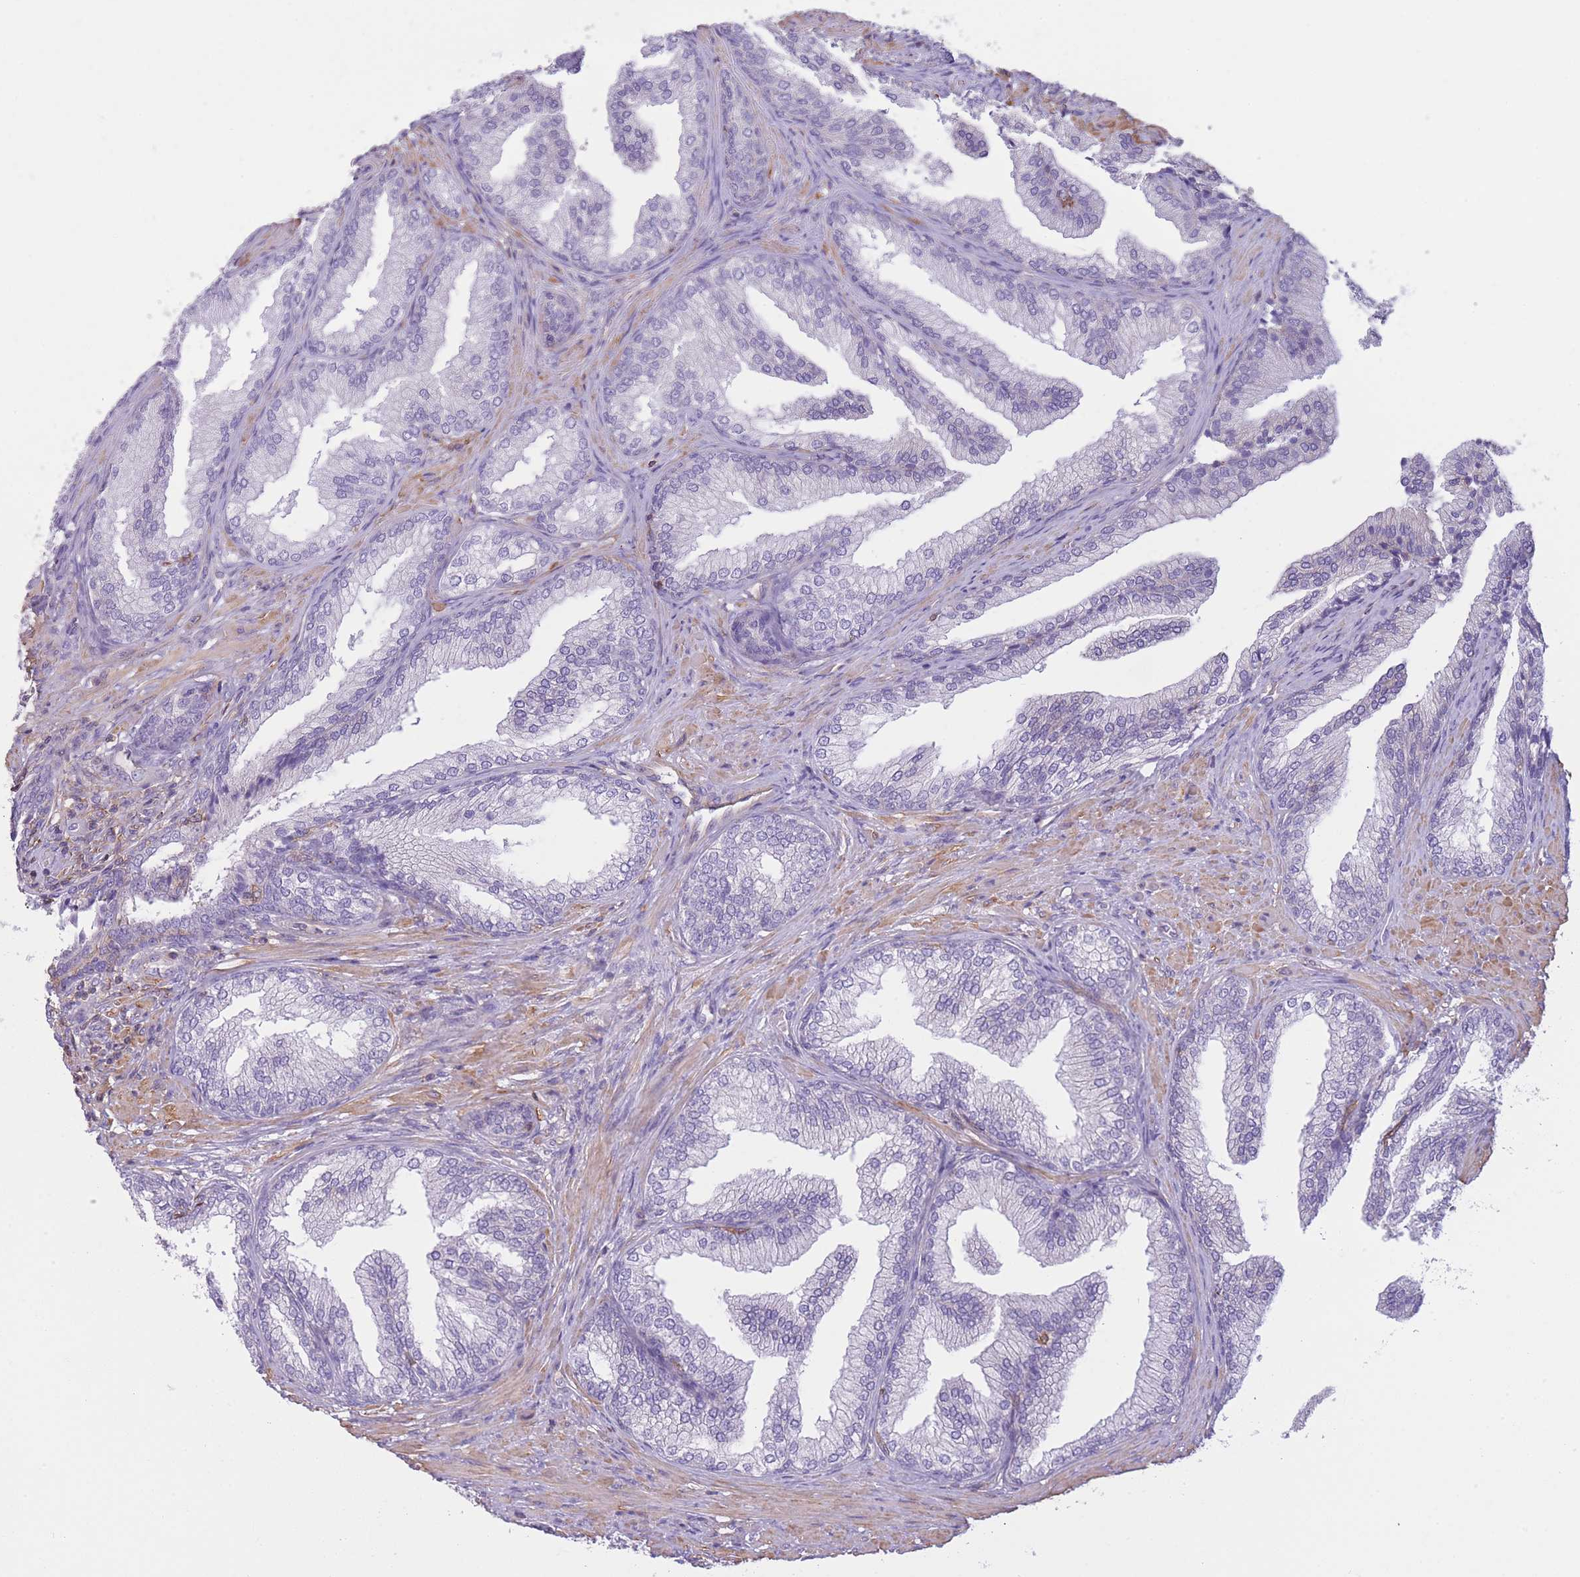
{"staining": {"intensity": "negative", "quantity": "none", "location": "none"}, "tissue": "prostate", "cell_type": "Glandular cells", "image_type": "normal", "snomed": [{"axis": "morphology", "description": "Normal tissue, NOS"}, {"axis": "topography", "description": "Prostate"}], "caption": "IHC image of benign prostate stained for a protein (brown), which displays no staining in glandular cells. (DAB (3,3'-diaminobenzidine) immunohistochemistry, high magnification).", "gene": "PDHA1", "patient": {"sex": "male", "age": 76}}